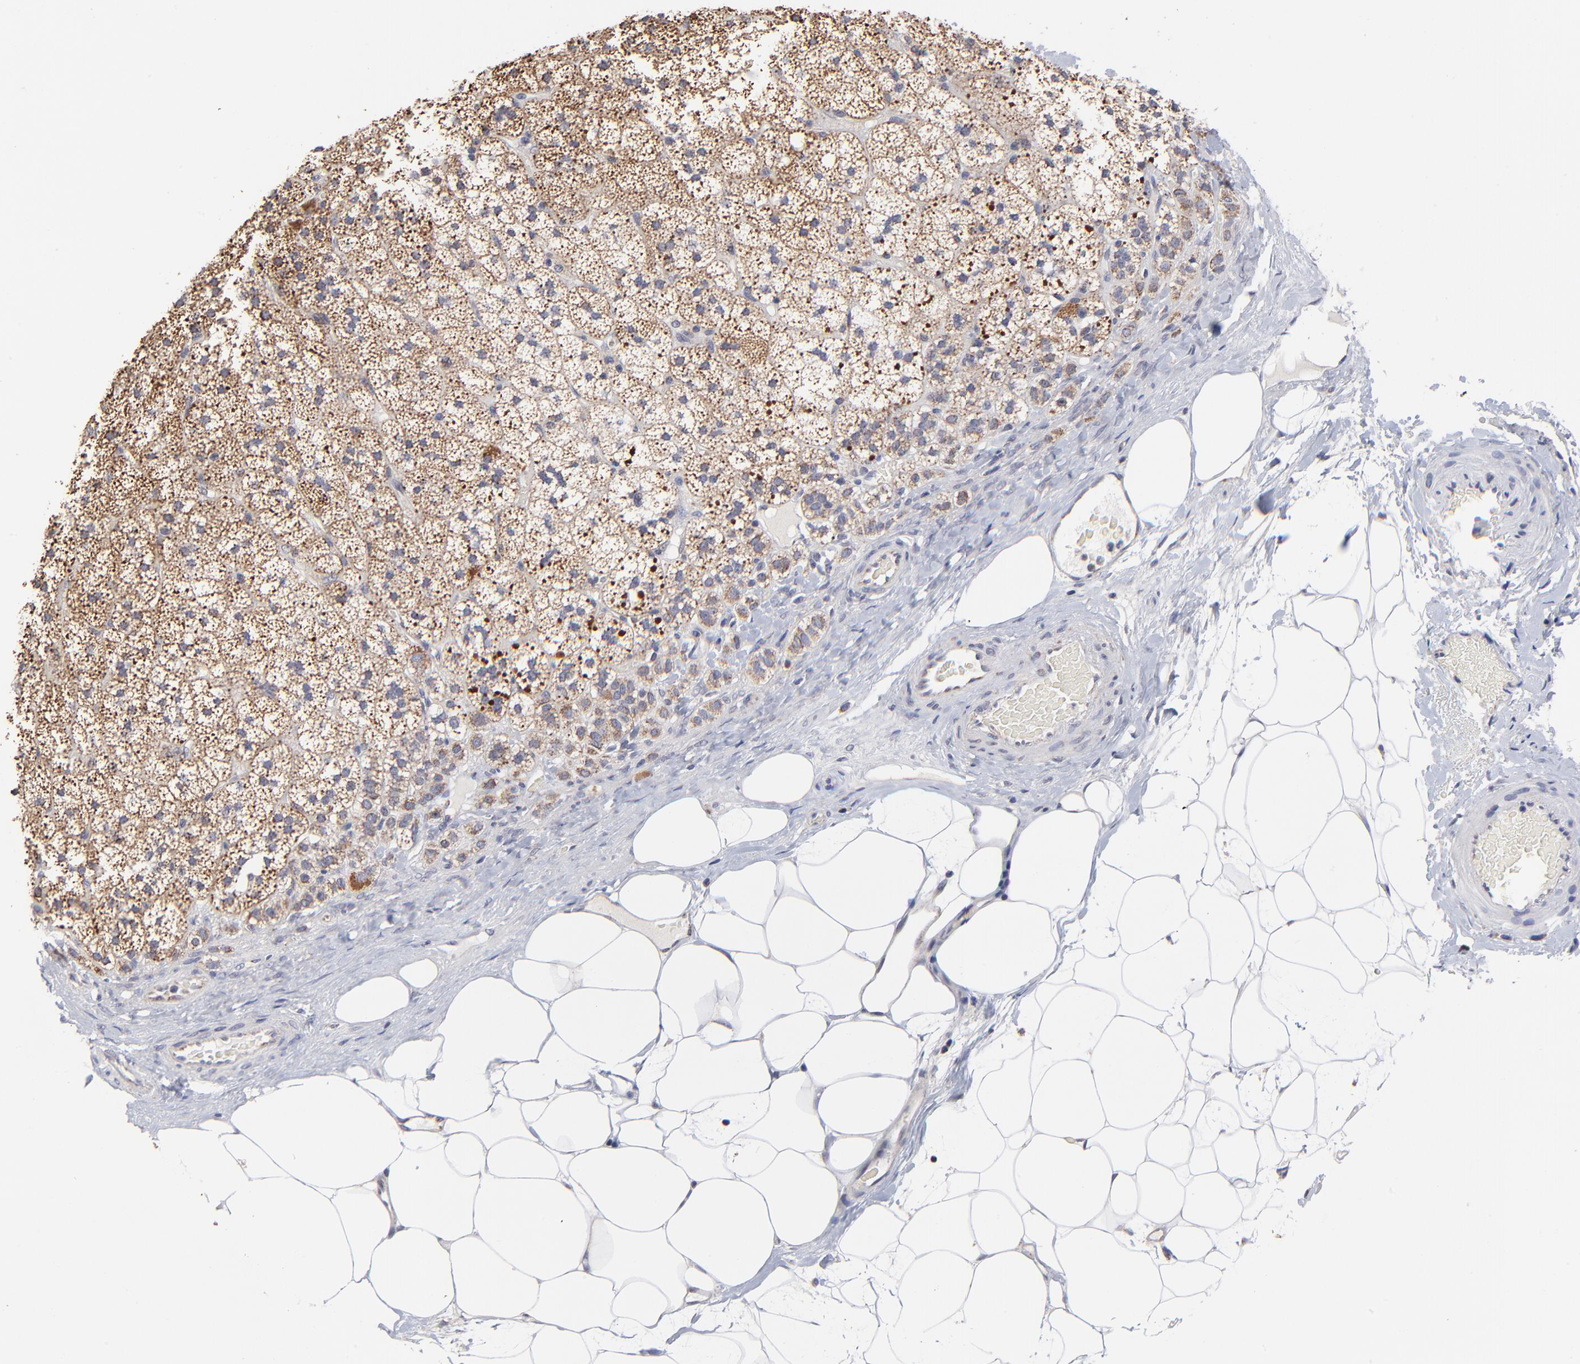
{"staining": {"intensity": "moderate", "quantity": "25%-75%", "location": "cytoplasmic/membranous,nuclear"}, "tissue": "adrenal gland", "cell_type": "Glandular cells", "image_type": "normal", "snomed": [{"axis": "morphology", "description": "Normal tissue, NOS"}, {"axis": "topography", "description": "Adrenal gland"}], "caption": "Immunohistochemistry of normal human adrenal gland shows medium levels of moderate cytoplasmic/membranous,nuclear expression in about 25%-75% of glandular cells. Using DAB (3,3'-diaminobenzidine) (brown) and hematoxylin (blue) stains, captured at high magnification using brightfield microscopy.", "gene": "FBXL12", "patient": {"sex": "male", "age": 35}}